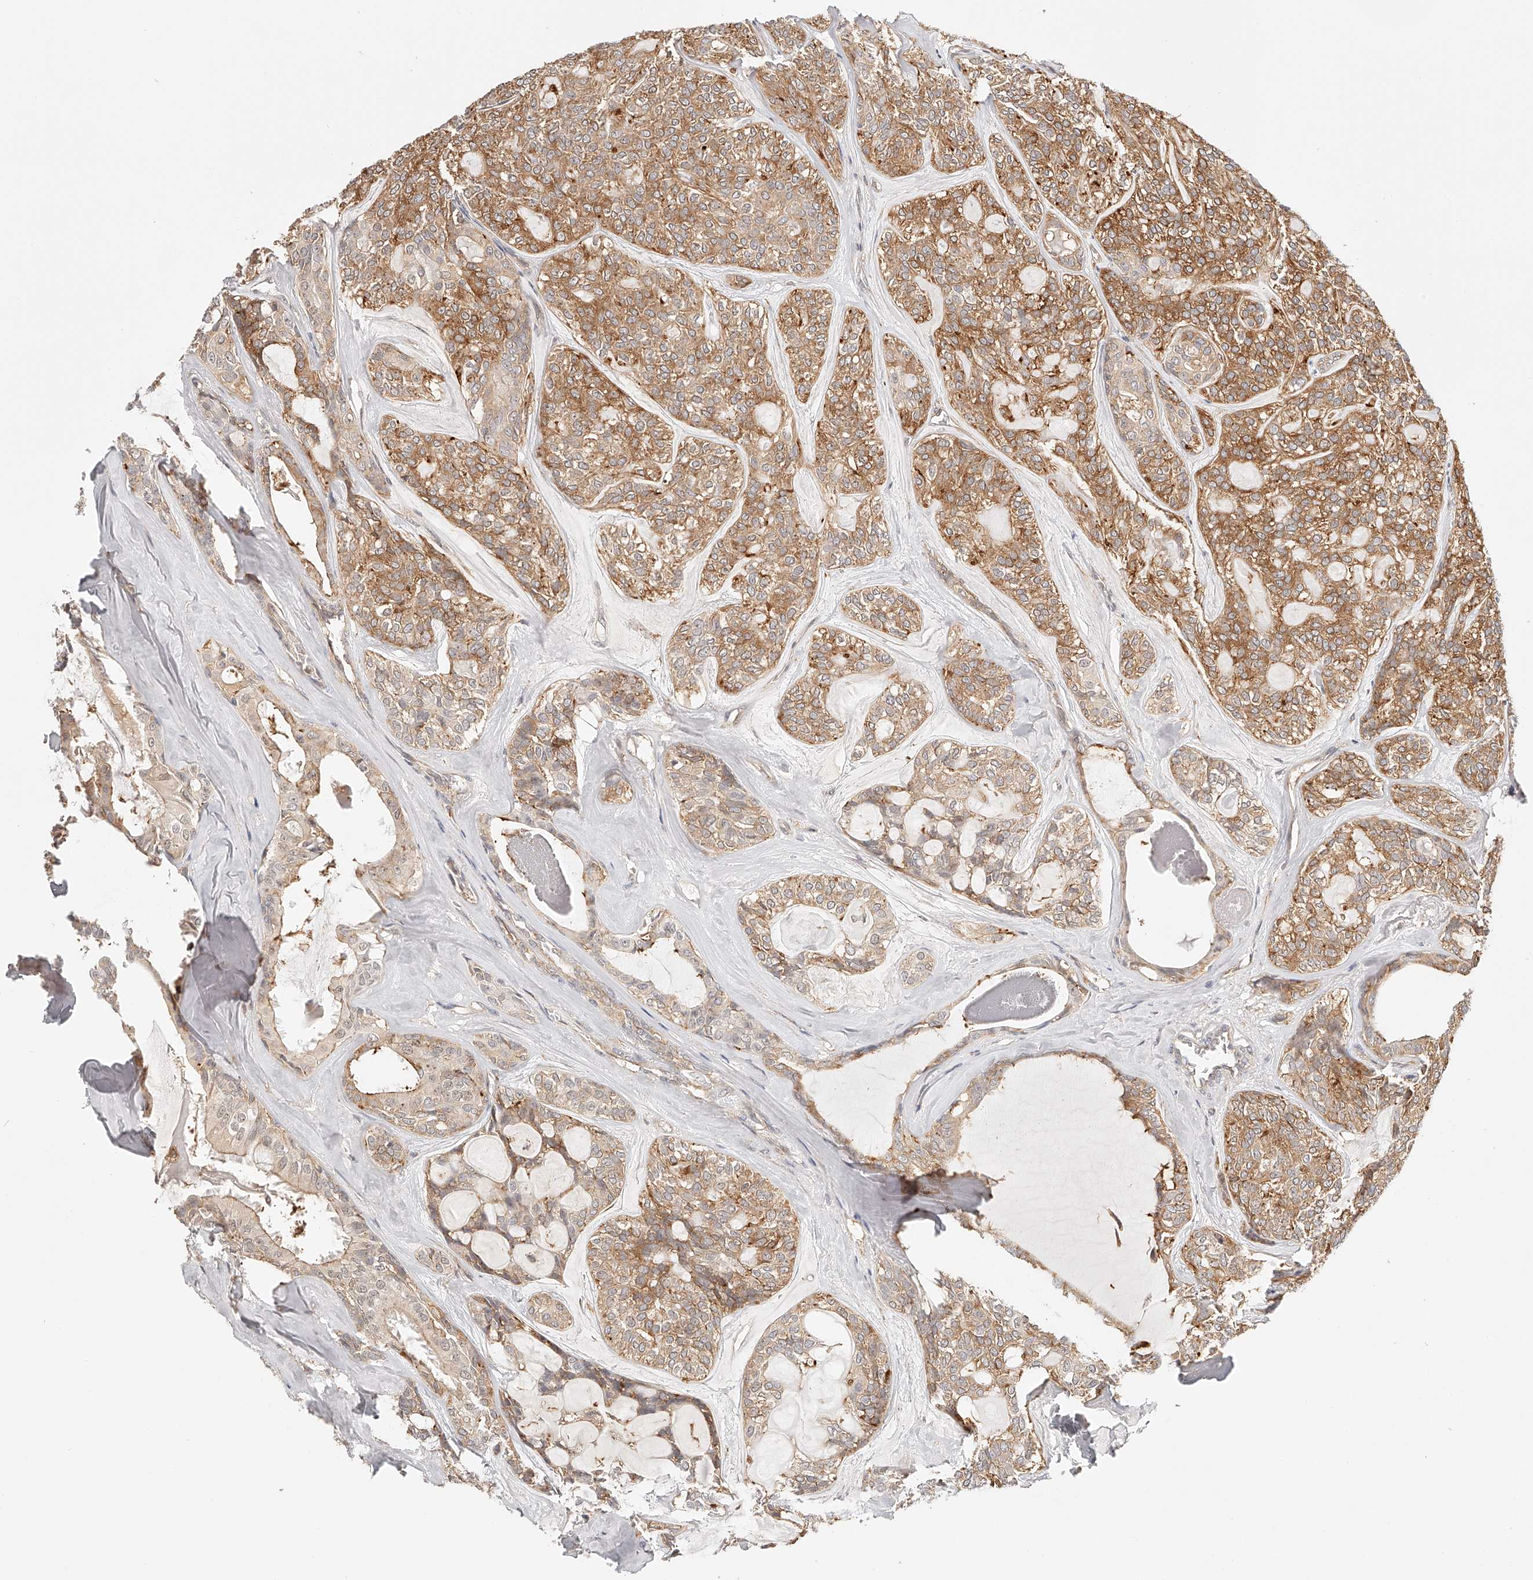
{"staining": {"intensity": "moderate", "quantity": ">75%", "location": "cytoplasmic/membranous"}, "tissue": "head and neck cancer", "cell_type": "Tumor cells", "image_type": "cancer", "snomed": [{"axis": "morphology", "description": "Adenocarcinoma, NOS"}, {"axis": "topography", "description": "Head-Neck"}], "caption": "Head and neck cancer stained for a protein (brown) shows moderate cytoplasmic/membranous positive staining in about >75% of tumor cells.", "gene": "SYNC", "patient": {"sex": "male", "age": 66}}